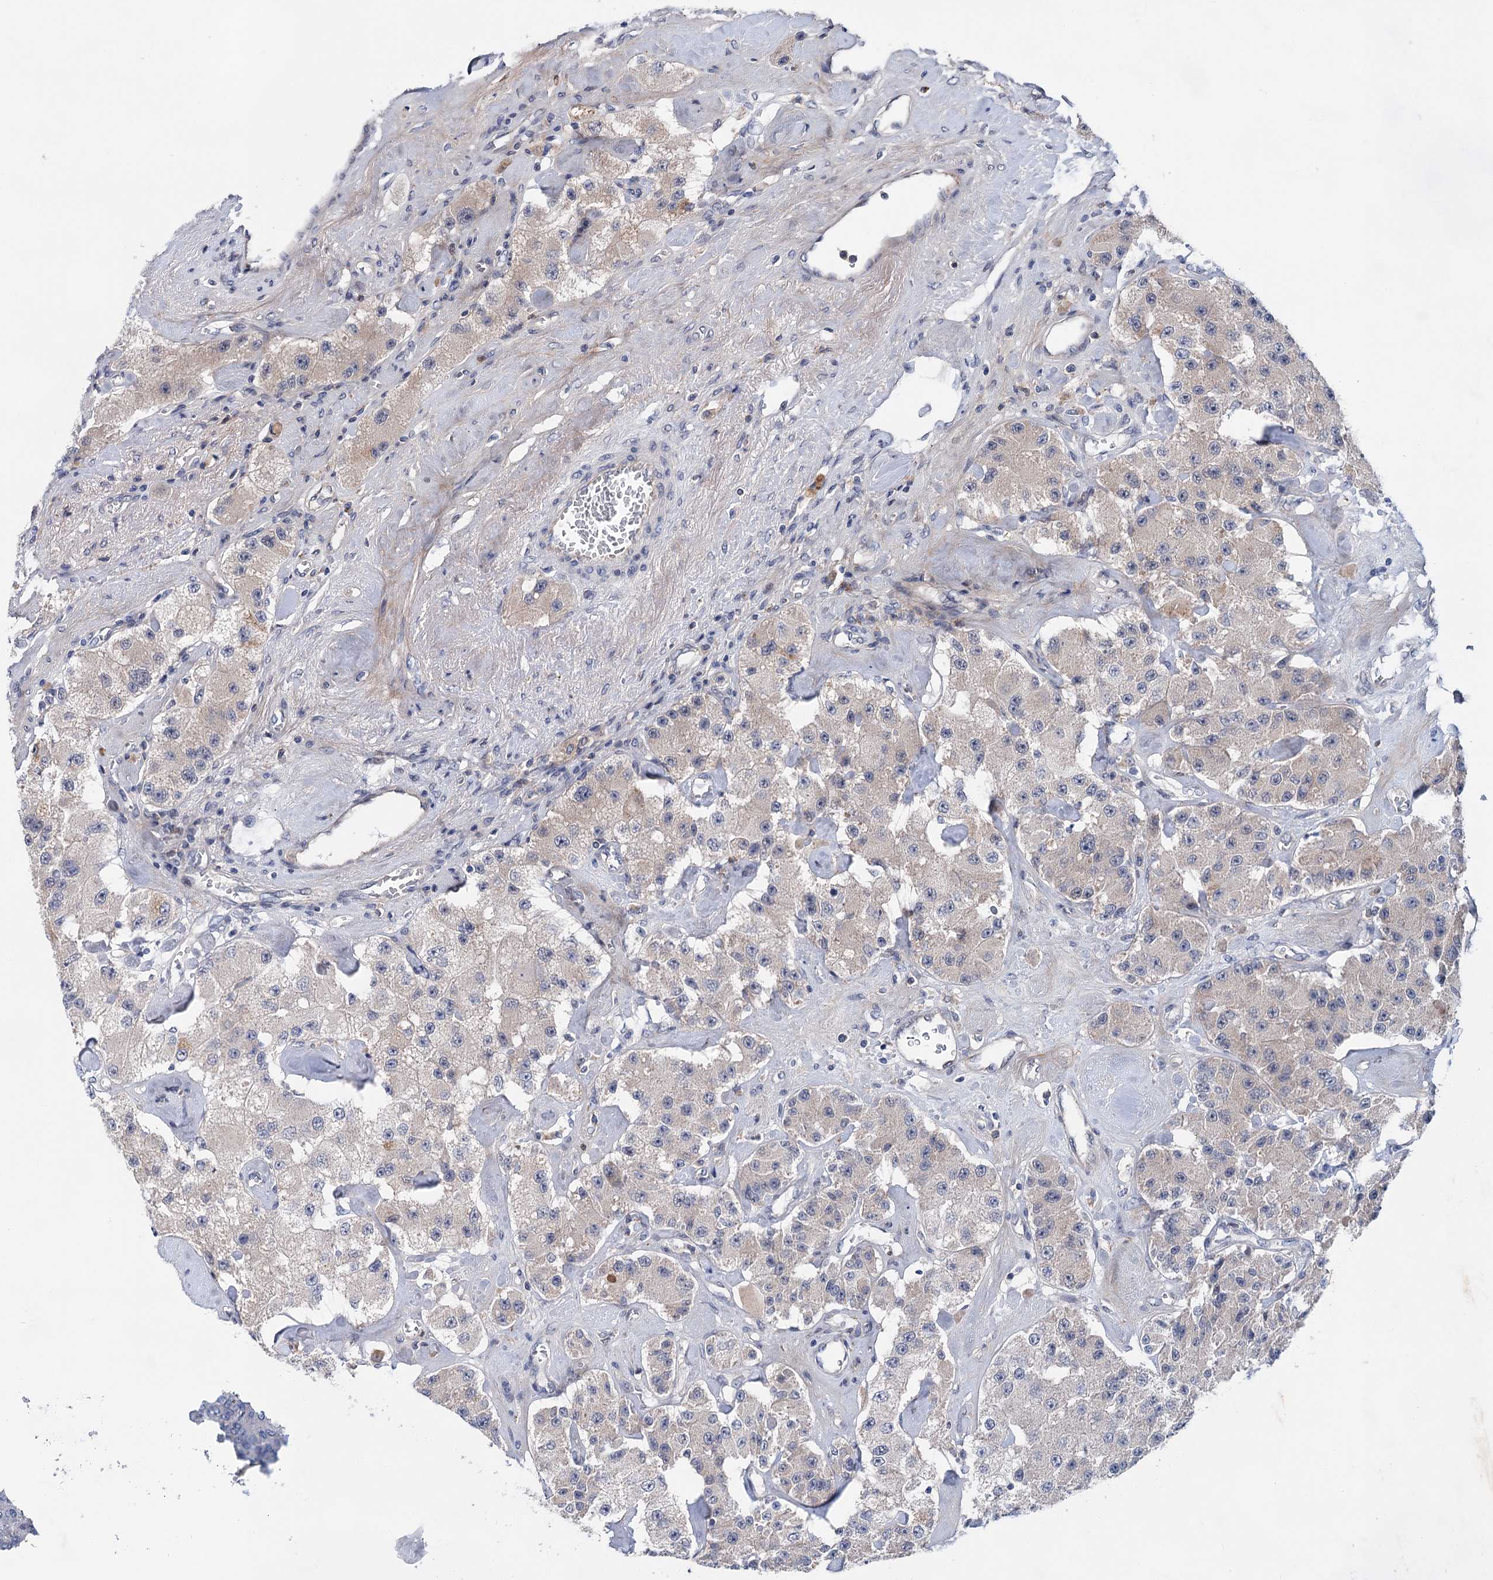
{"staining": {"intensity": "weak", "quantity": "<25%", "location": "cytoplasmic/membranous"}, "tissue": "carcinoid", "cell_type": "Tumor cells", "image_type": "cancer", "snomed": [{"axis": "morphology", "description": "Carcinoid, malignant, NOS"}, {"axis": "topography", "description": "Pancreas"}], "caption": "Carcinoid (malignant) was stained to show a protein in brown. There is no significant positivity in tumor cells. (DAB IHC visualized using brightfield microscopy, high magnification).", "gene": "MORN3", "patient": {"sex": "male", "age": 41}}